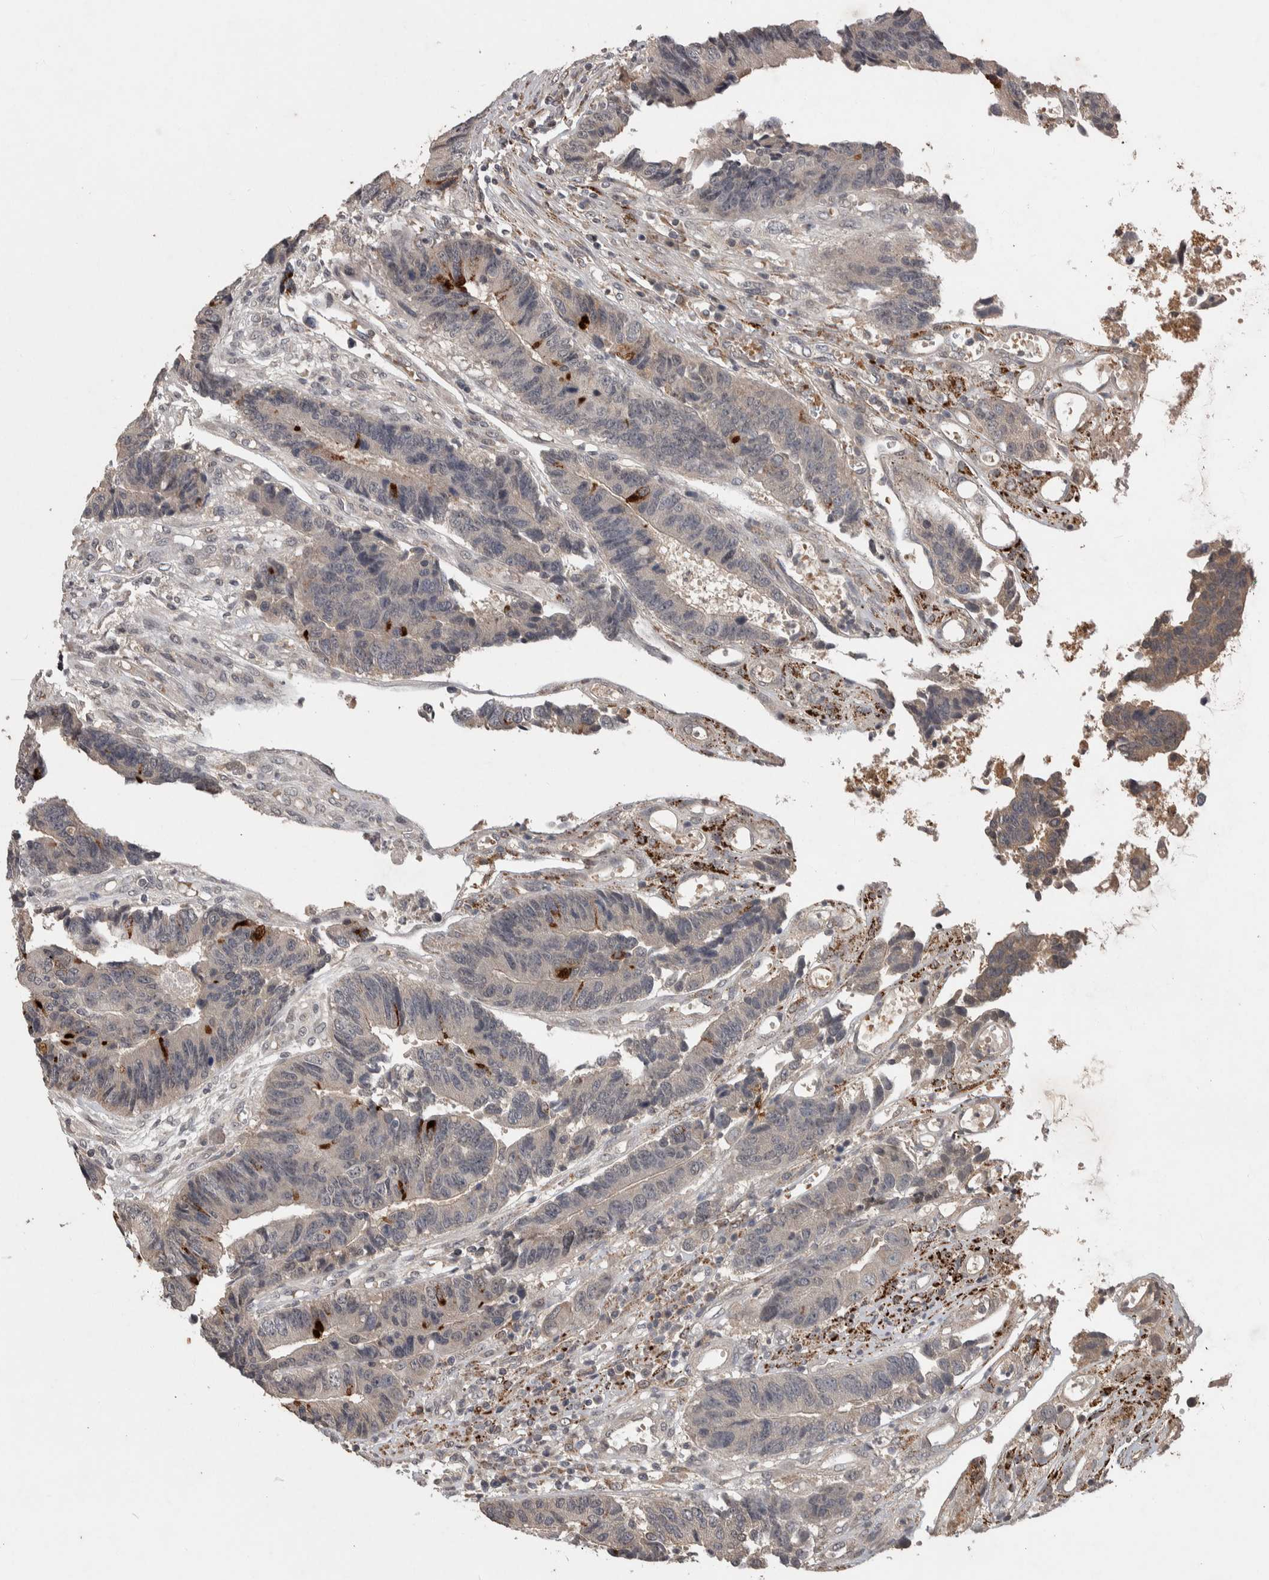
{"staining": {"intensity": "weak", "quantity": "<25%", "location": "cytoplasmic/membranous"}, "tissue": "colorectal cancer", "cell_type": "Tumor cells", "image_type": "cancer", "snomed": [{"axis": "morphology", "description": "Adenocarcinoma, NOS"}, {"axis": "topography", "description": "Rectum"}], "caption": "There is no significant expression in tumor cells of colorectal adenocarcinoma. The staining is performed using DAB brown chromogen with nuclei counter-stained in using hematoxylin.", "gene": "CHRM3", "patient": {"sex": "male", "age": 84}}